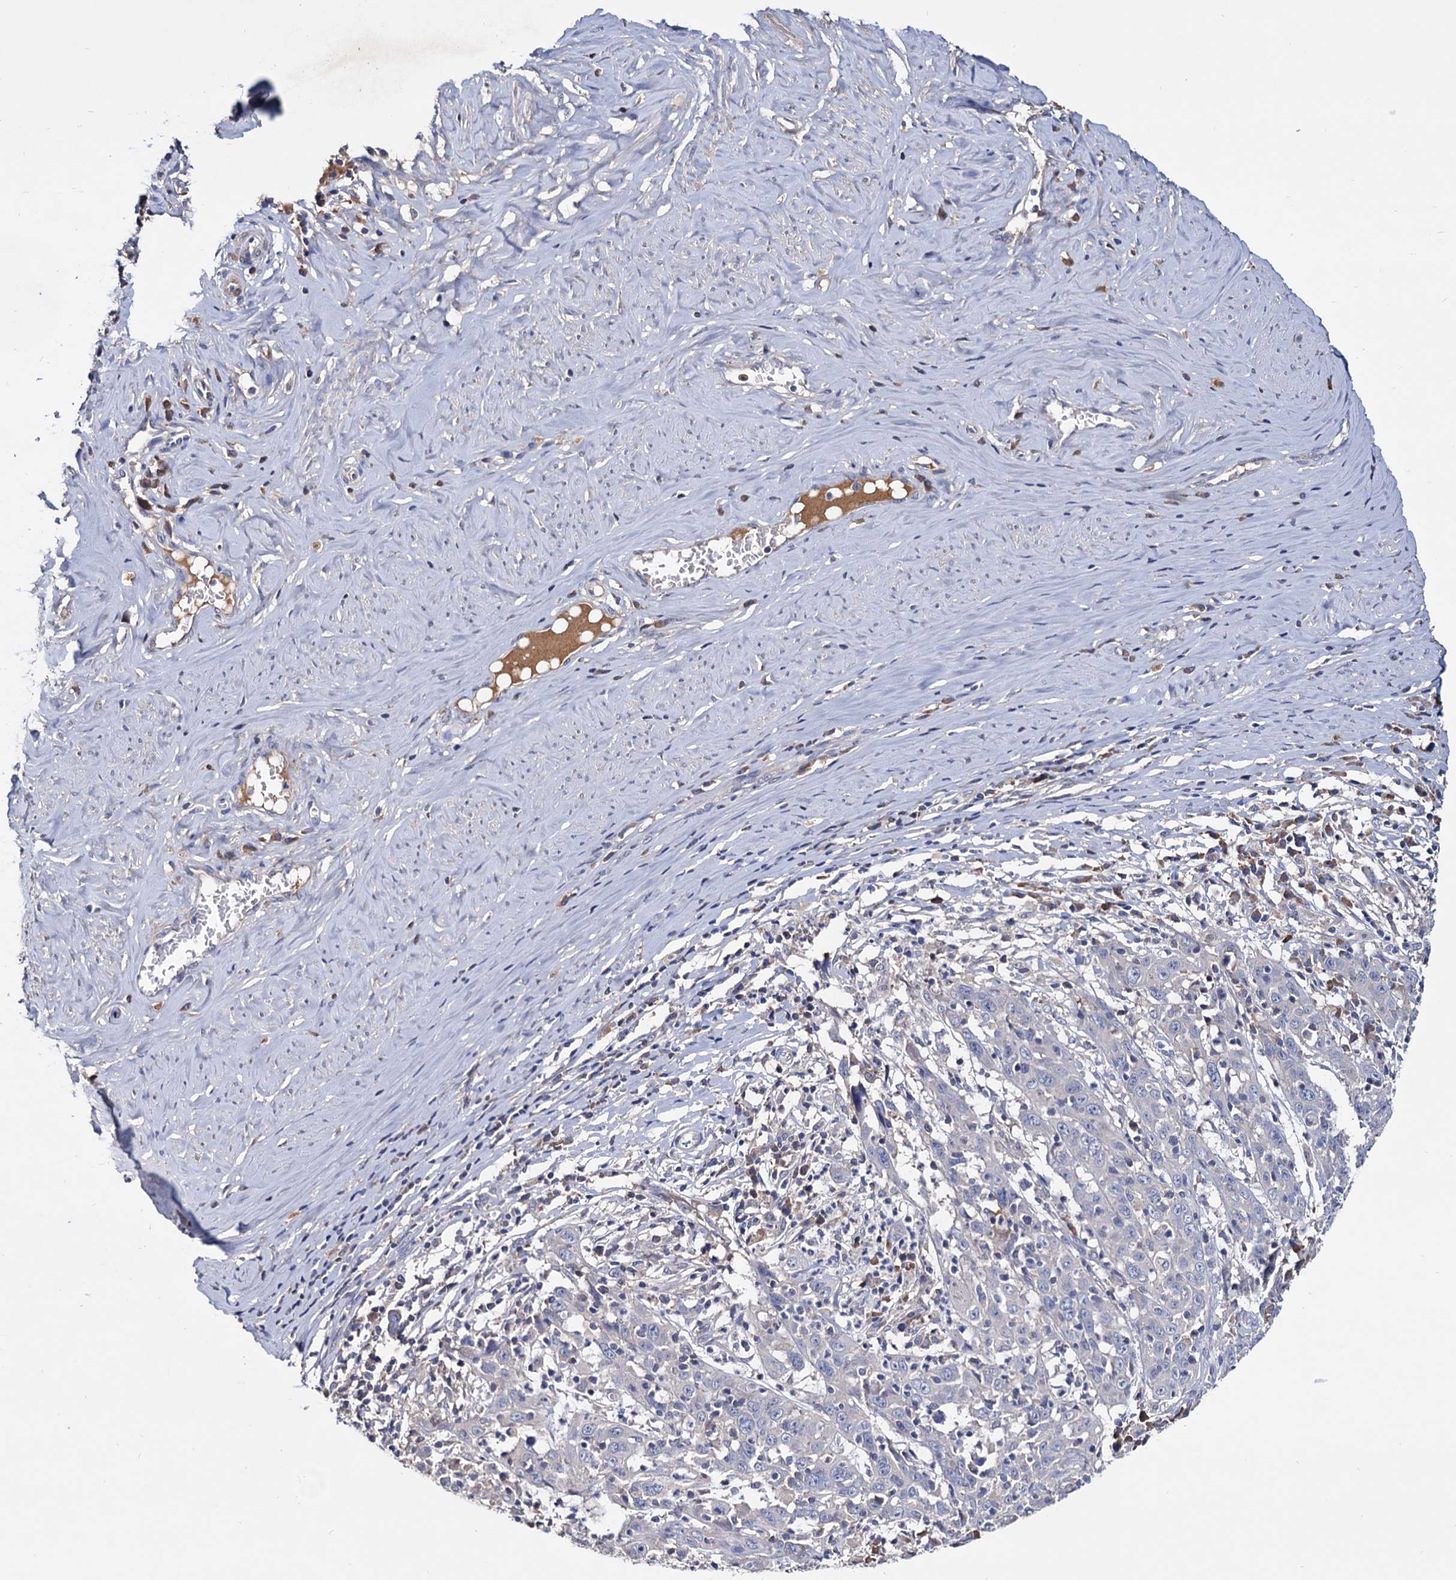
{"staining": {"intensity": "negative", "quantity": "none", "location": "none"}, "tissue": "cervical cancer", "cell_type": "Tumor cells", "image_type": "cancer", "snomed": [{"axis": "morphology", "description": "Squamous cell carcinoma, NOS"}, {"axis": "topography", "description": "Cervix"}], "caption": "IHC histopathology image of squamous cell carcinoma (cervical) stained for a protein (brown), which reveals no expression in tumor cells.", "gene": "NPAS4", "patient": {"sex": "female", "age": 46}}